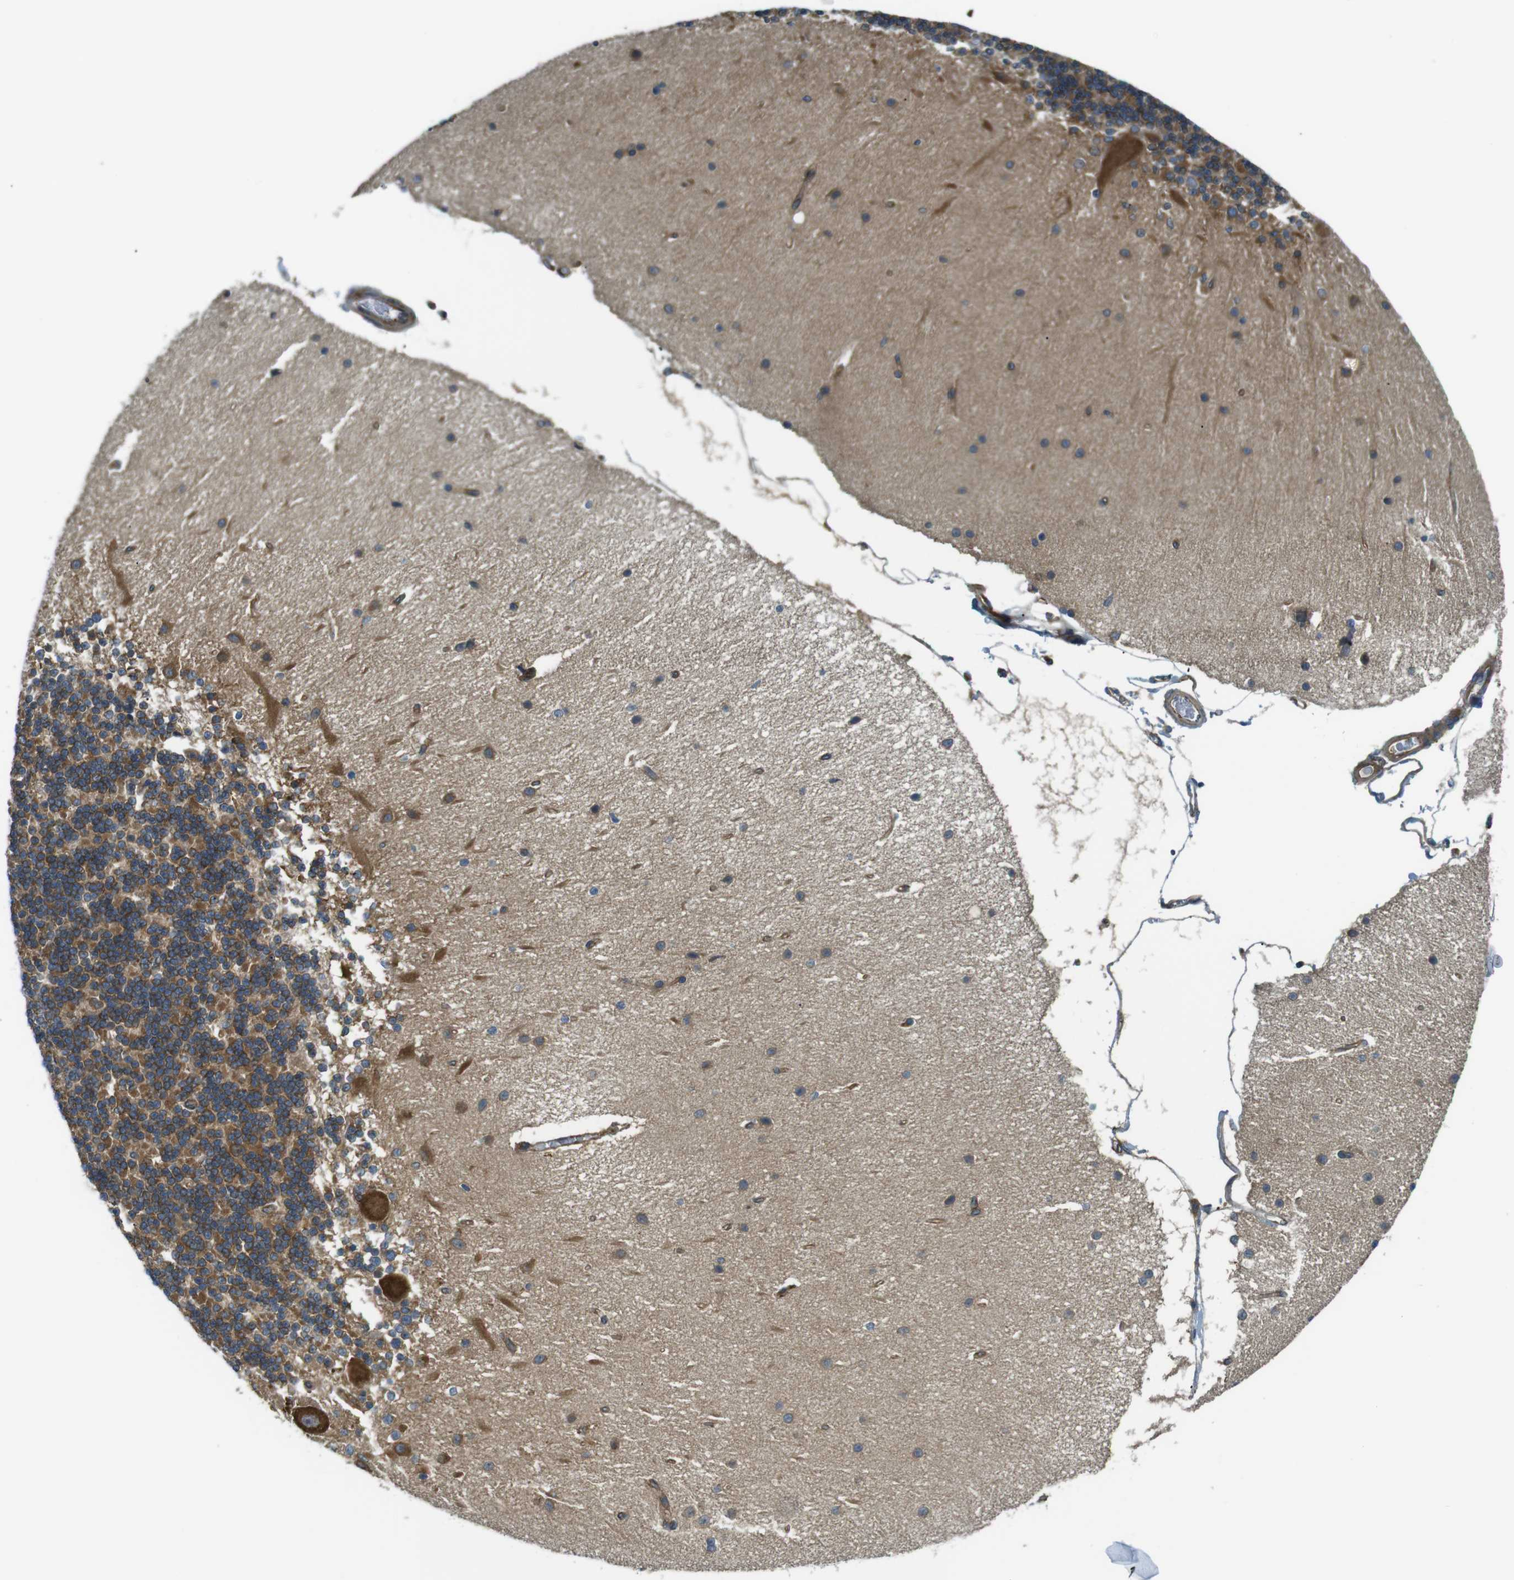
{"staining": {"intensity": "moderate", "quantity": ">75%", "location": "cytoplasmic/membranous"}, "tissue": "cerebellum", "cell_type": "Cells in granular layer", "image_type": "normal", "snomed": [{"axis": "morphology", "description": "Normal tissue, NOS"}, {"axis": "topography", "description": "Cerebellum"}], "caption": "IHC (DAB (3,3'-diaminobenzidine)) staining of unremarkable cerebellum reveals moderate cytoplasmic/membranous protein expression in approximately >75% of cells in granular layer.", "gene": "TSC1", "patient": {"sex": "female", "age": 54}}